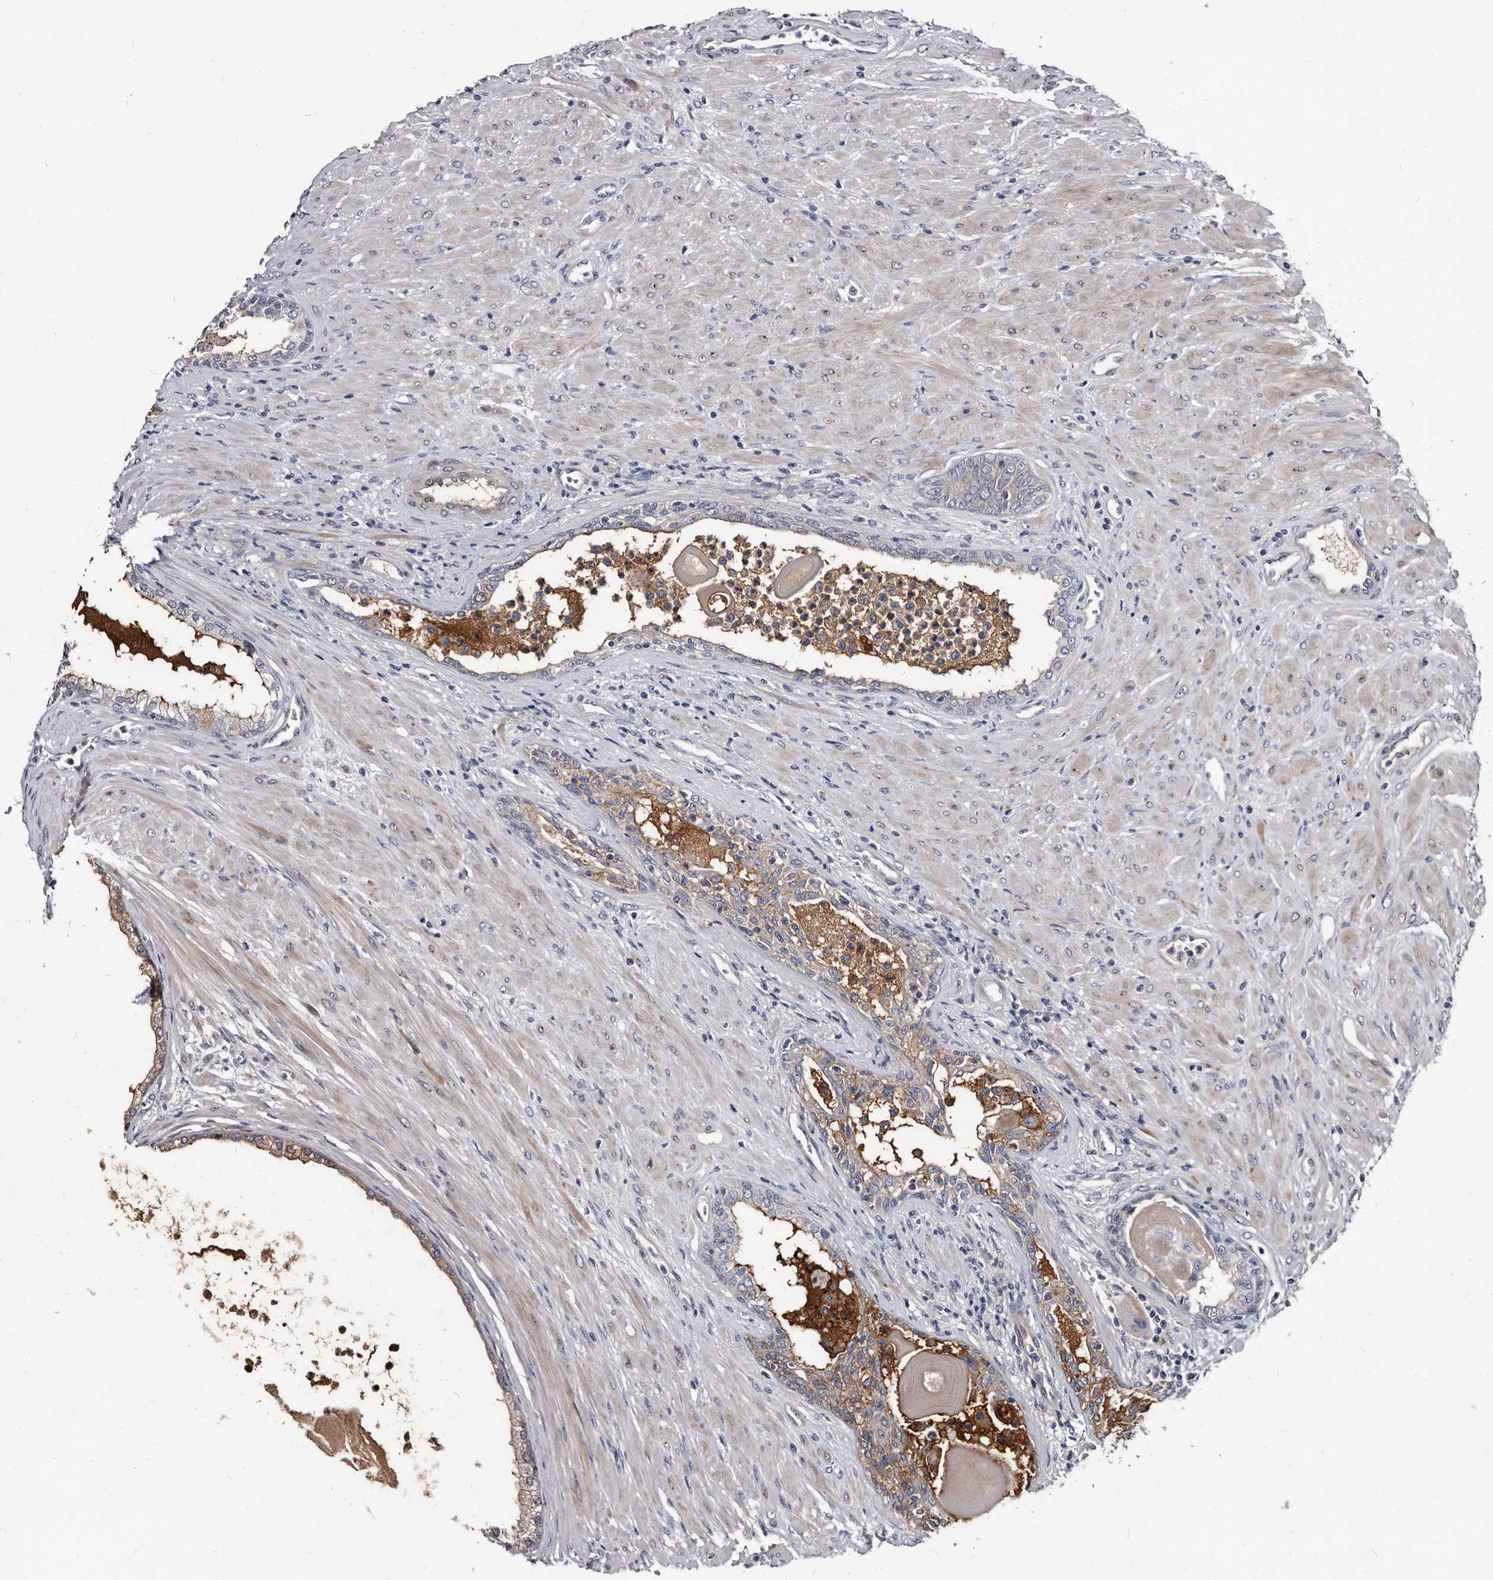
{"staining": {"intensity": "moderate", "quantity": "25%-75%", "location": "cytoplasmic/membranous"}, "tissue": "prostate cancer", "cell_type": "Tumor cells", "image_type": "cancer", "snomed": [{"axis": "morphology", "description": "Normal tissue, NOS"}, {"axis": "morphology", "description": "Adenocarcinoma, Low grade"}, {"axis": "topography", "description": "Prostate"}, {"axis": "topography", "description": "Peripheral nerve tissue"}], "caption": "A photomicrograph of human prostate cancer (low-grade adenocarcinoma) stained for a protein demonstrates moderate cytoplasmic/membranous brown staining in tumor cells. The protein is stained brown, and the nuclei are stained in blue (DAB IHC with brightfield microscopy, high magnification).", "gene": "PRSS8", "patient": {"sex": "male", "age": 71}}